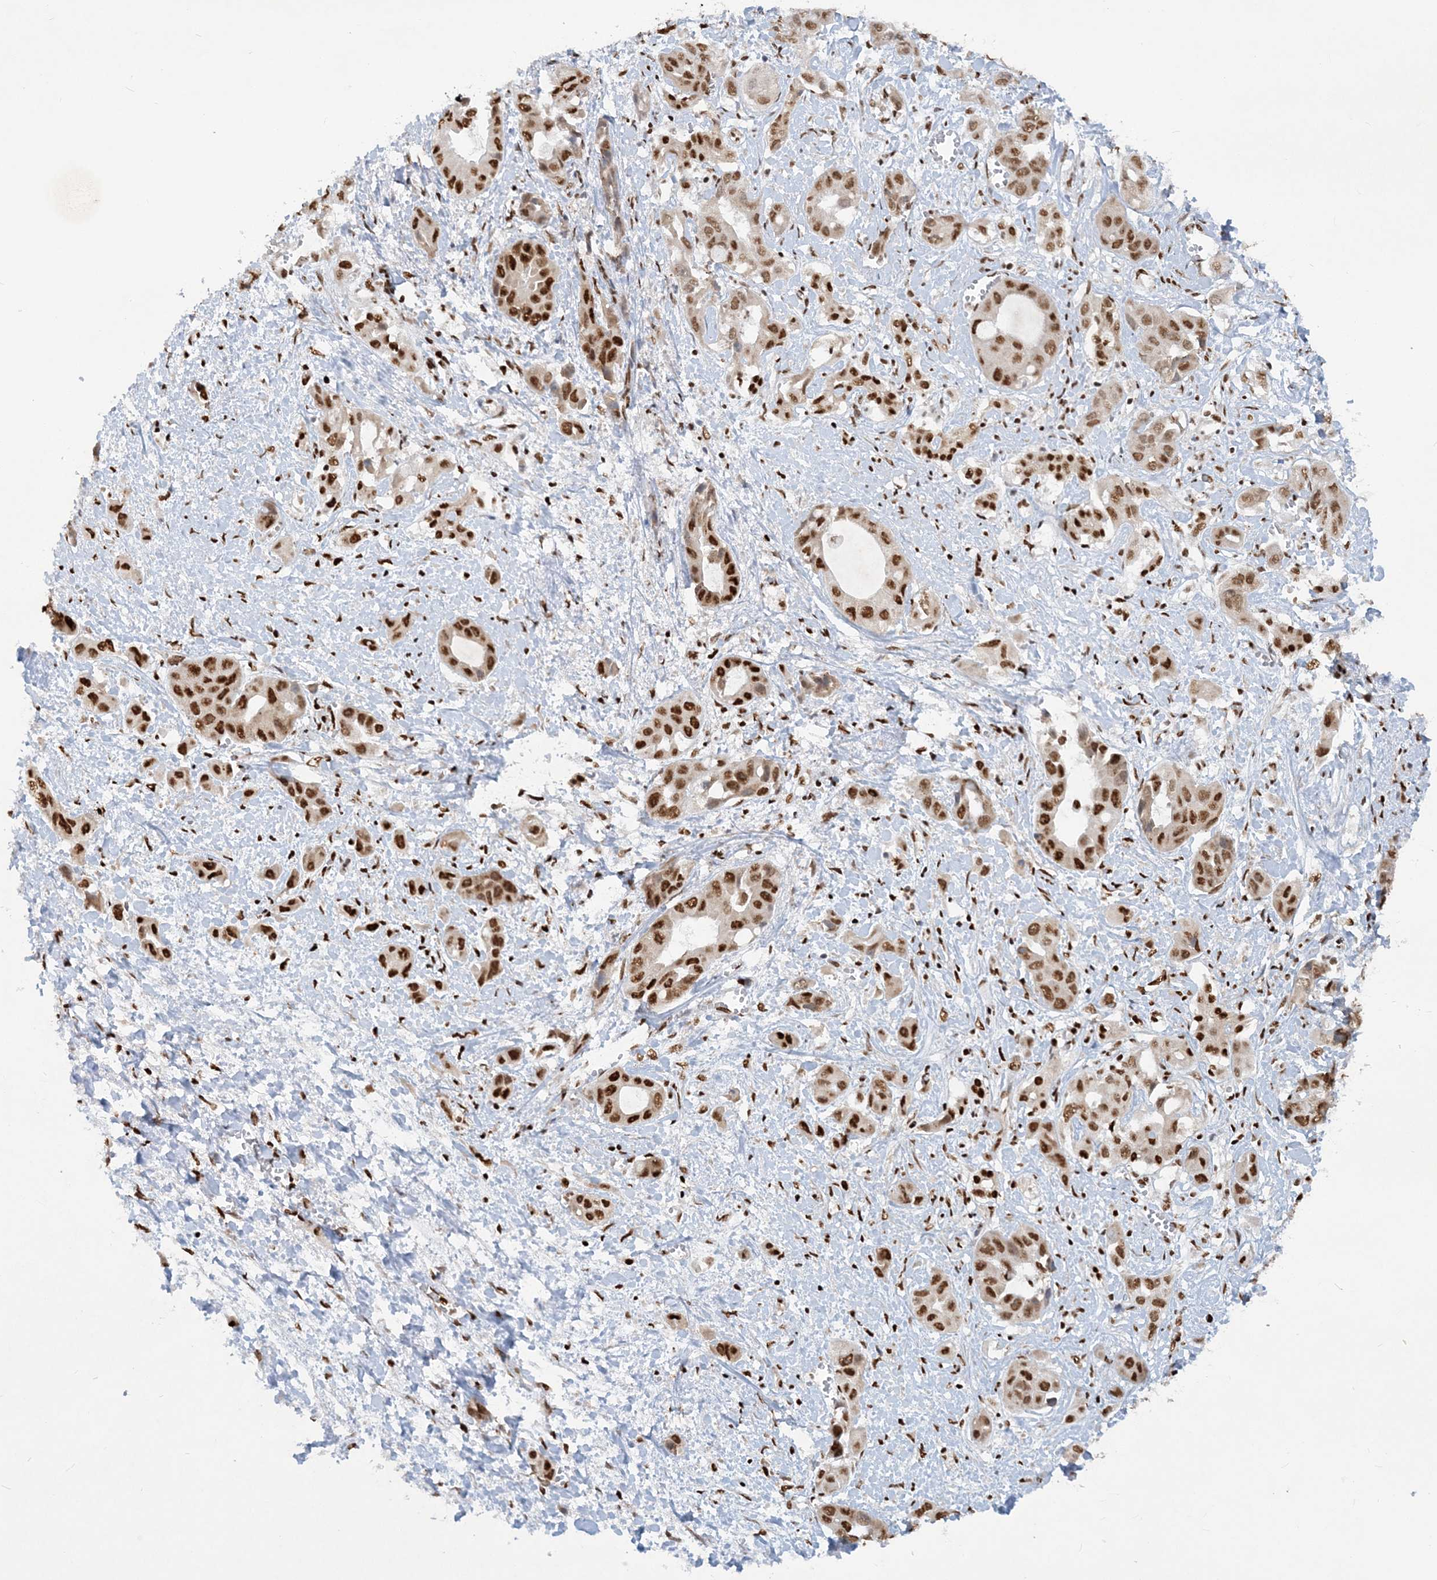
{"staining": {"intensity": "strong", "quantity": ">75%", "location": "nuclear"}, "tissue": "liver cancer", "cell_type": "Tumor cells", "image_type": "cancer", "snomed": [{"axis": "morphology", "description": "Cholangiocarcinoma"}, {"axis": "topography", "description": "Liver"}], "caption": "Protein expression analysis of liver cholangiocarcinoma shows strong nuclear staining in about >75% of tumor cells. Using DAB (brown) and hematoxylin (blue) stains, captured at high magnification using brightfield microscopy.", "gene": "DELE1", "patient": {"sex": "female", "age": 52}}